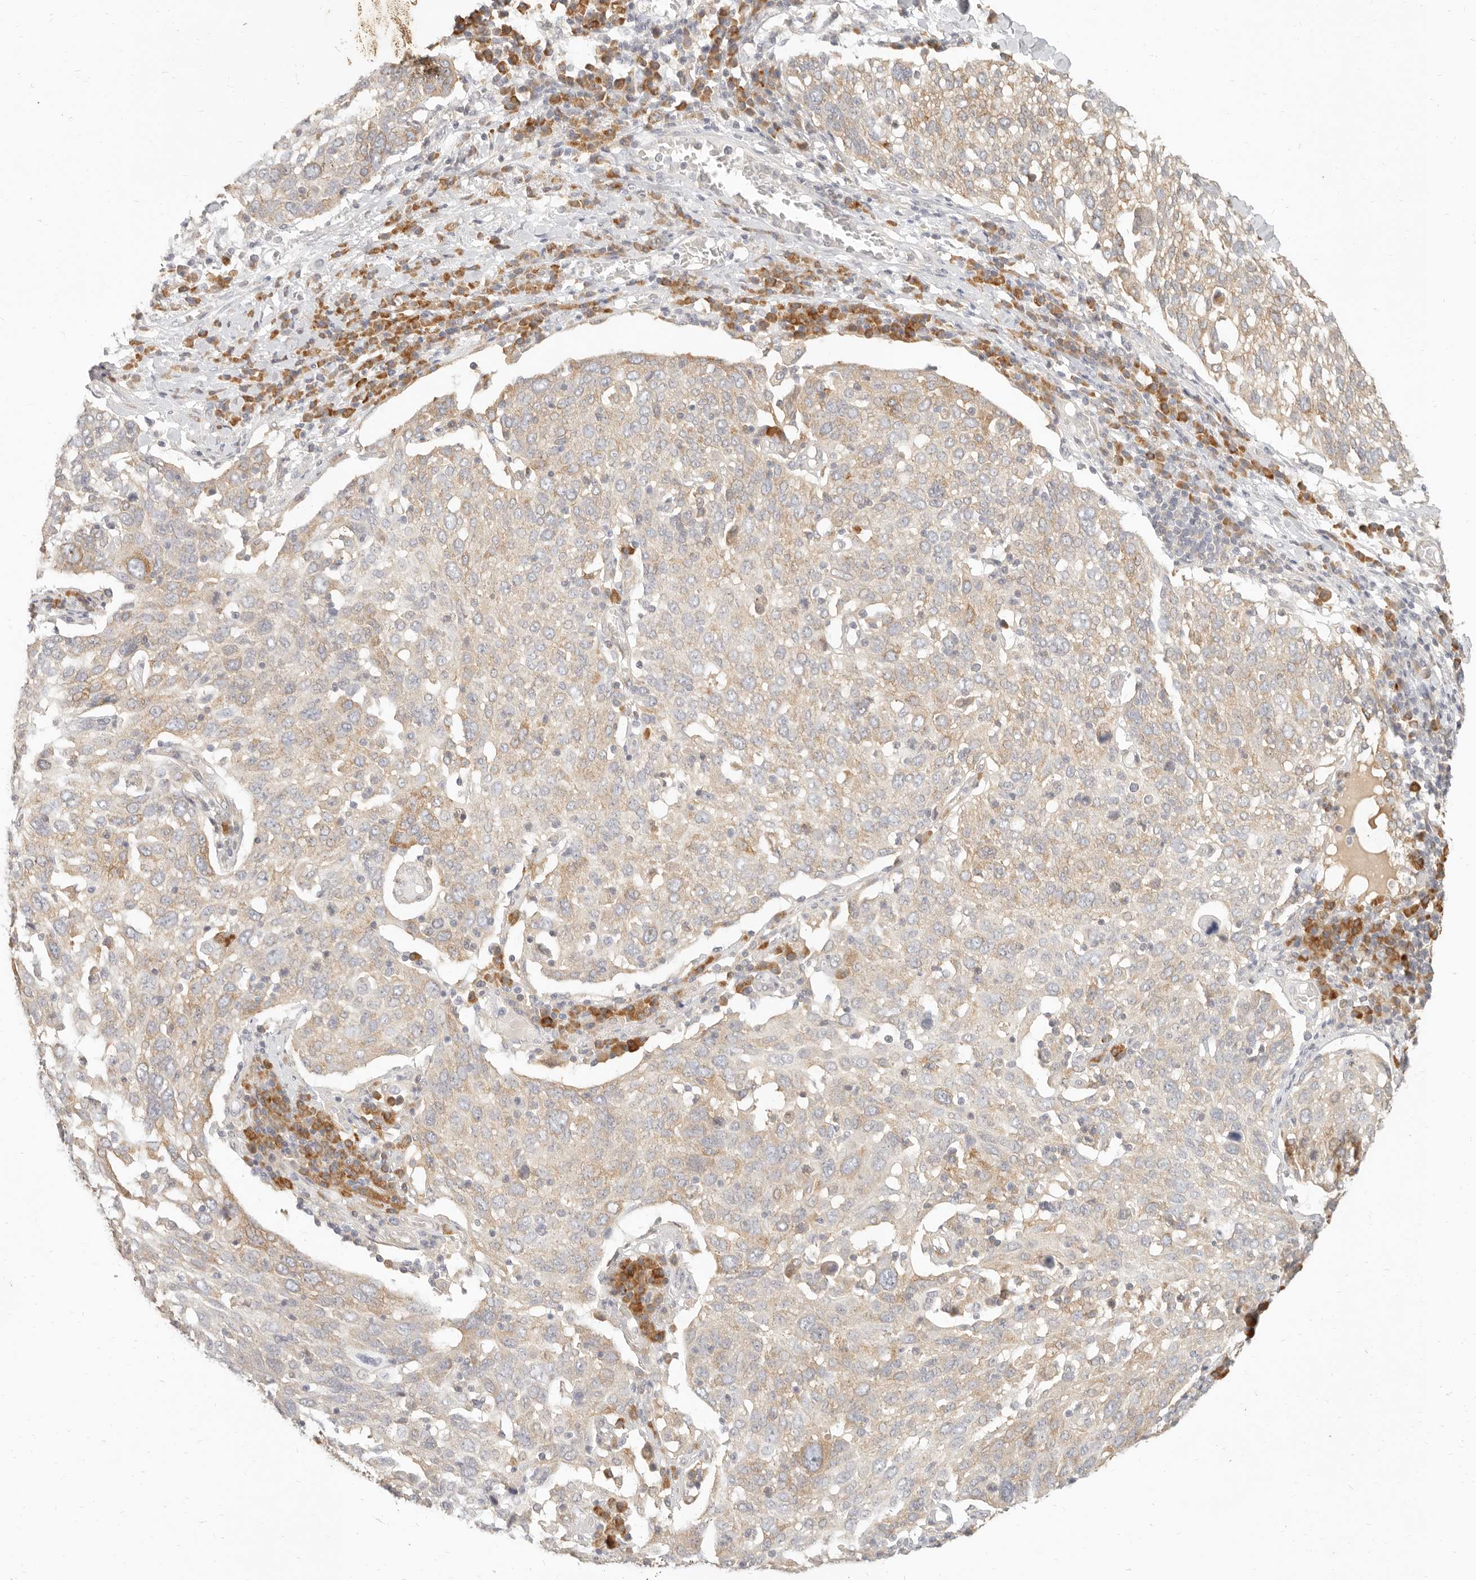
{"staining": {"intensity": "weak", "quantity": "25%-75%", "location": "cytoplasmic/membranous"}, "tissue": "lung cancer", "cell_type": "Tumor cells", "image_type": "cancer", "snomed": [{"axis": "morphology", "description": "Squamous cell carcinoma, NOS"}, {"axis": "topography", "description": "Lung"}], "caption": "DAB (3,3'-diaminobenzidine) immunohistochemical staining of human squamous cell carcinoma (lung) shows weak cytoplasmic/membranous protein positivity in about 25%-75% of tumor cells.", "gene": "PABPC4", "patient": {"sex": "male", "age": 65}}